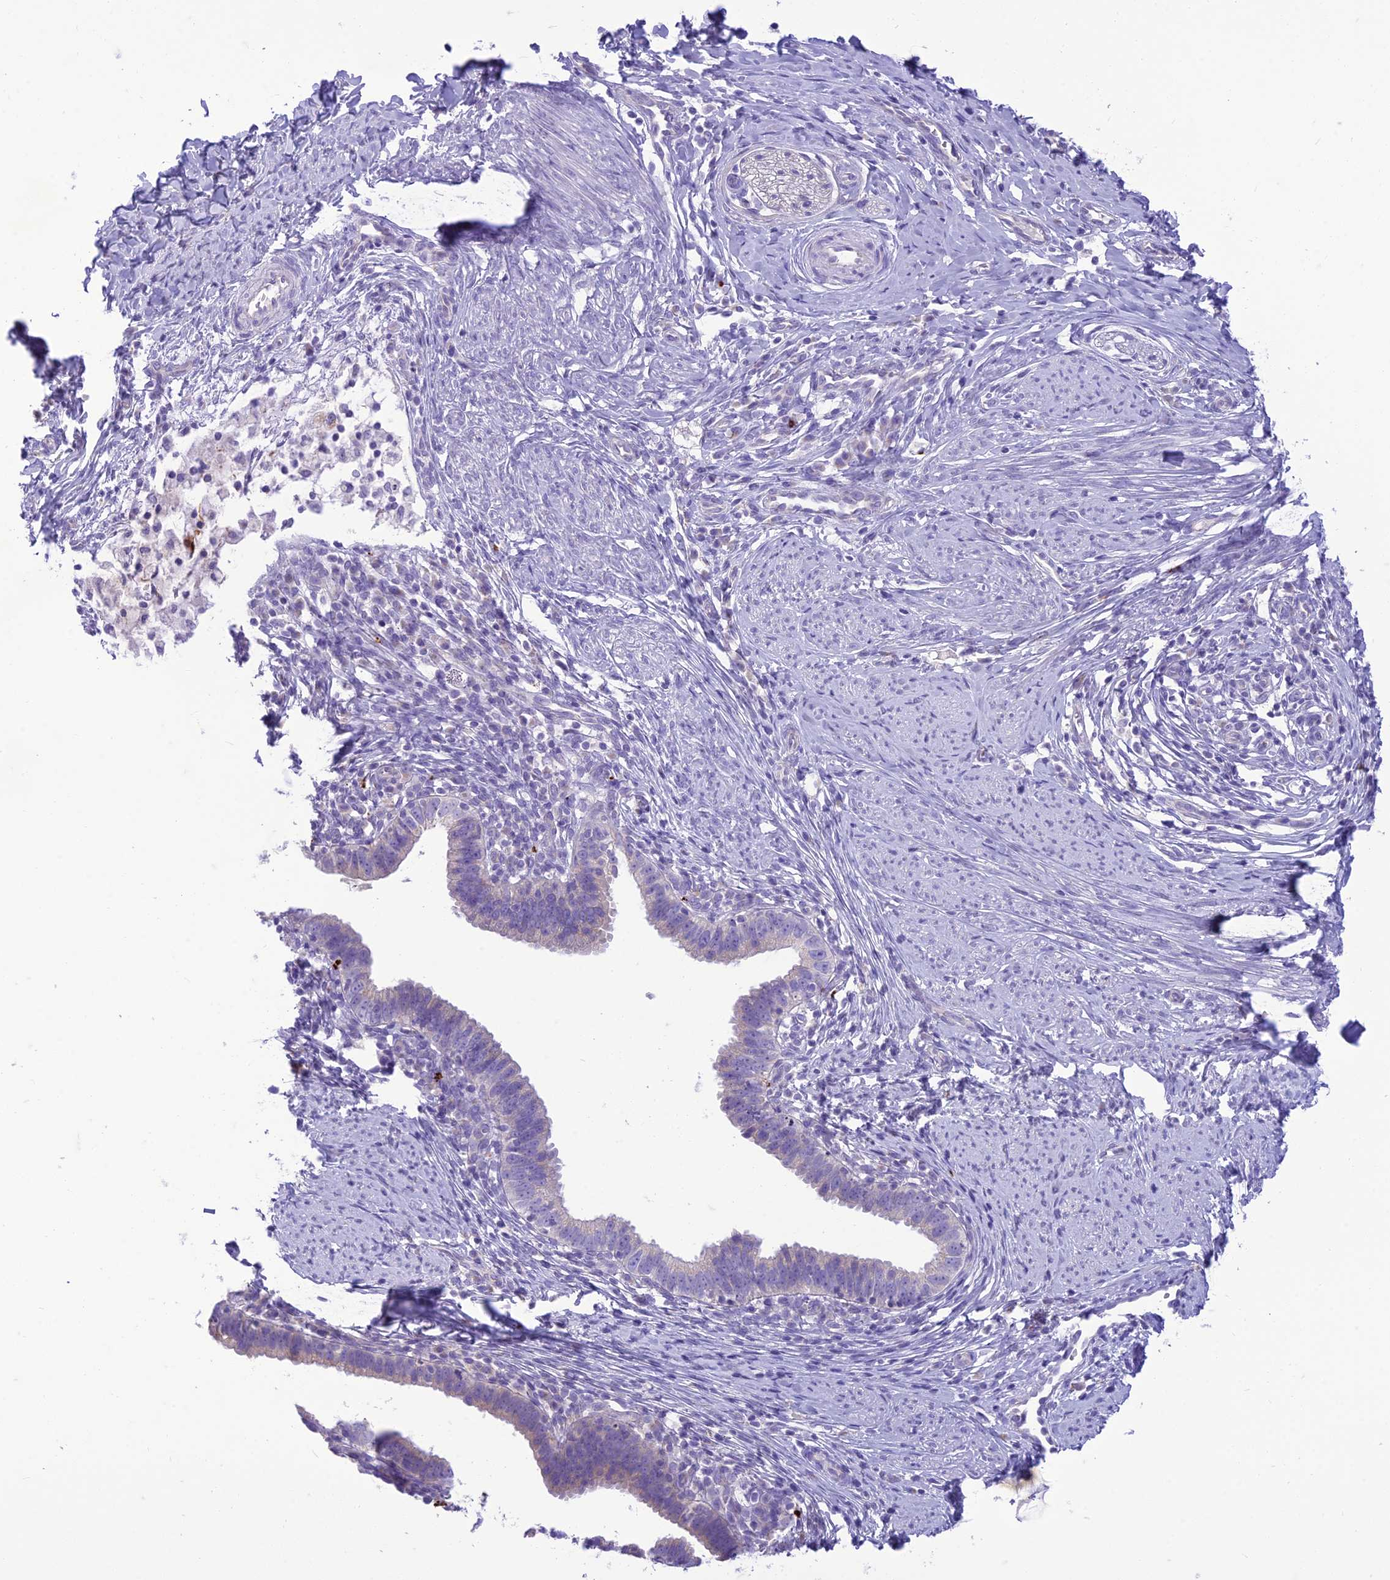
{"staining": {"intensity": "strong", "quantity": "<25%", "location": "cytoplasmic/membranous"}, "tissue": "cervical cancer", "cell_type": "Tumor cells", "image_type": "cancer", "snomed": [{"axis": "morphology", "description": "Adenocarcinoma, NOS"}, {"axis": "topography", "description": "Cervix"}], "caption": "A photomicrograph of human adenocarcinoma (cervical) stained for a protein displays strong cytoplasmic/membranous brown staining in tumor cells.", "gene": "DHDH", "patient": {"sex": "female", "age": 36}}